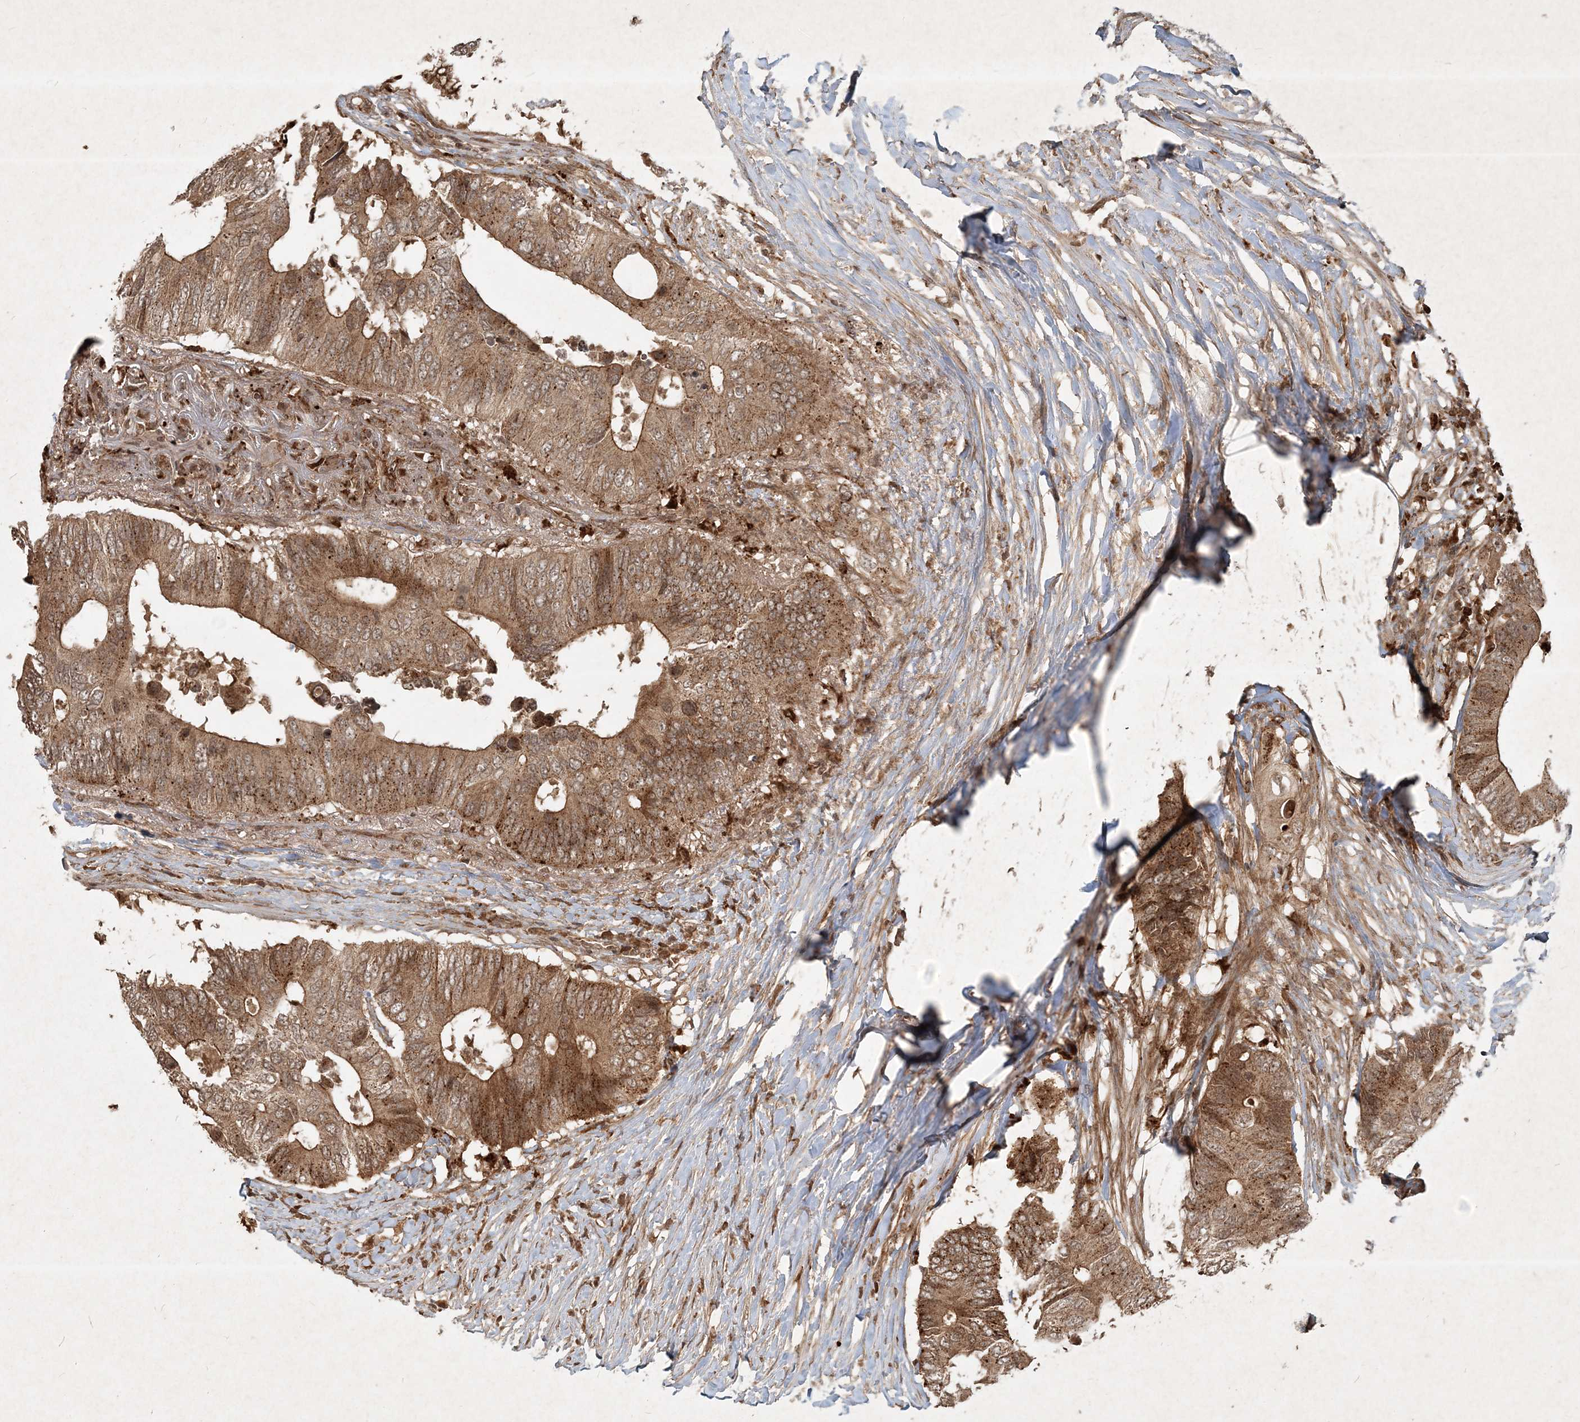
{"staining": {"intensity": "moderate", "quantity": ">75%", "location": "cytoplasmic/membranous"}, "tissue": "colorectal cancer", "cell_type": "Tumor cells", "image_type": "cancer", "snomed": [{"axis": "morphology", "description": "Adenocarcinoma, NOS"}, {"axis": "topography", "description": "Colon"}], "caption": "About >75% of tumor cells in adenocarcinoma (colorectal) display moderate cytoplasmic/membranous protein expression as visualized by brown immunohistochemical staining.", "gene": "NARS1", "patient": {"sex": "male", "age": 71}}